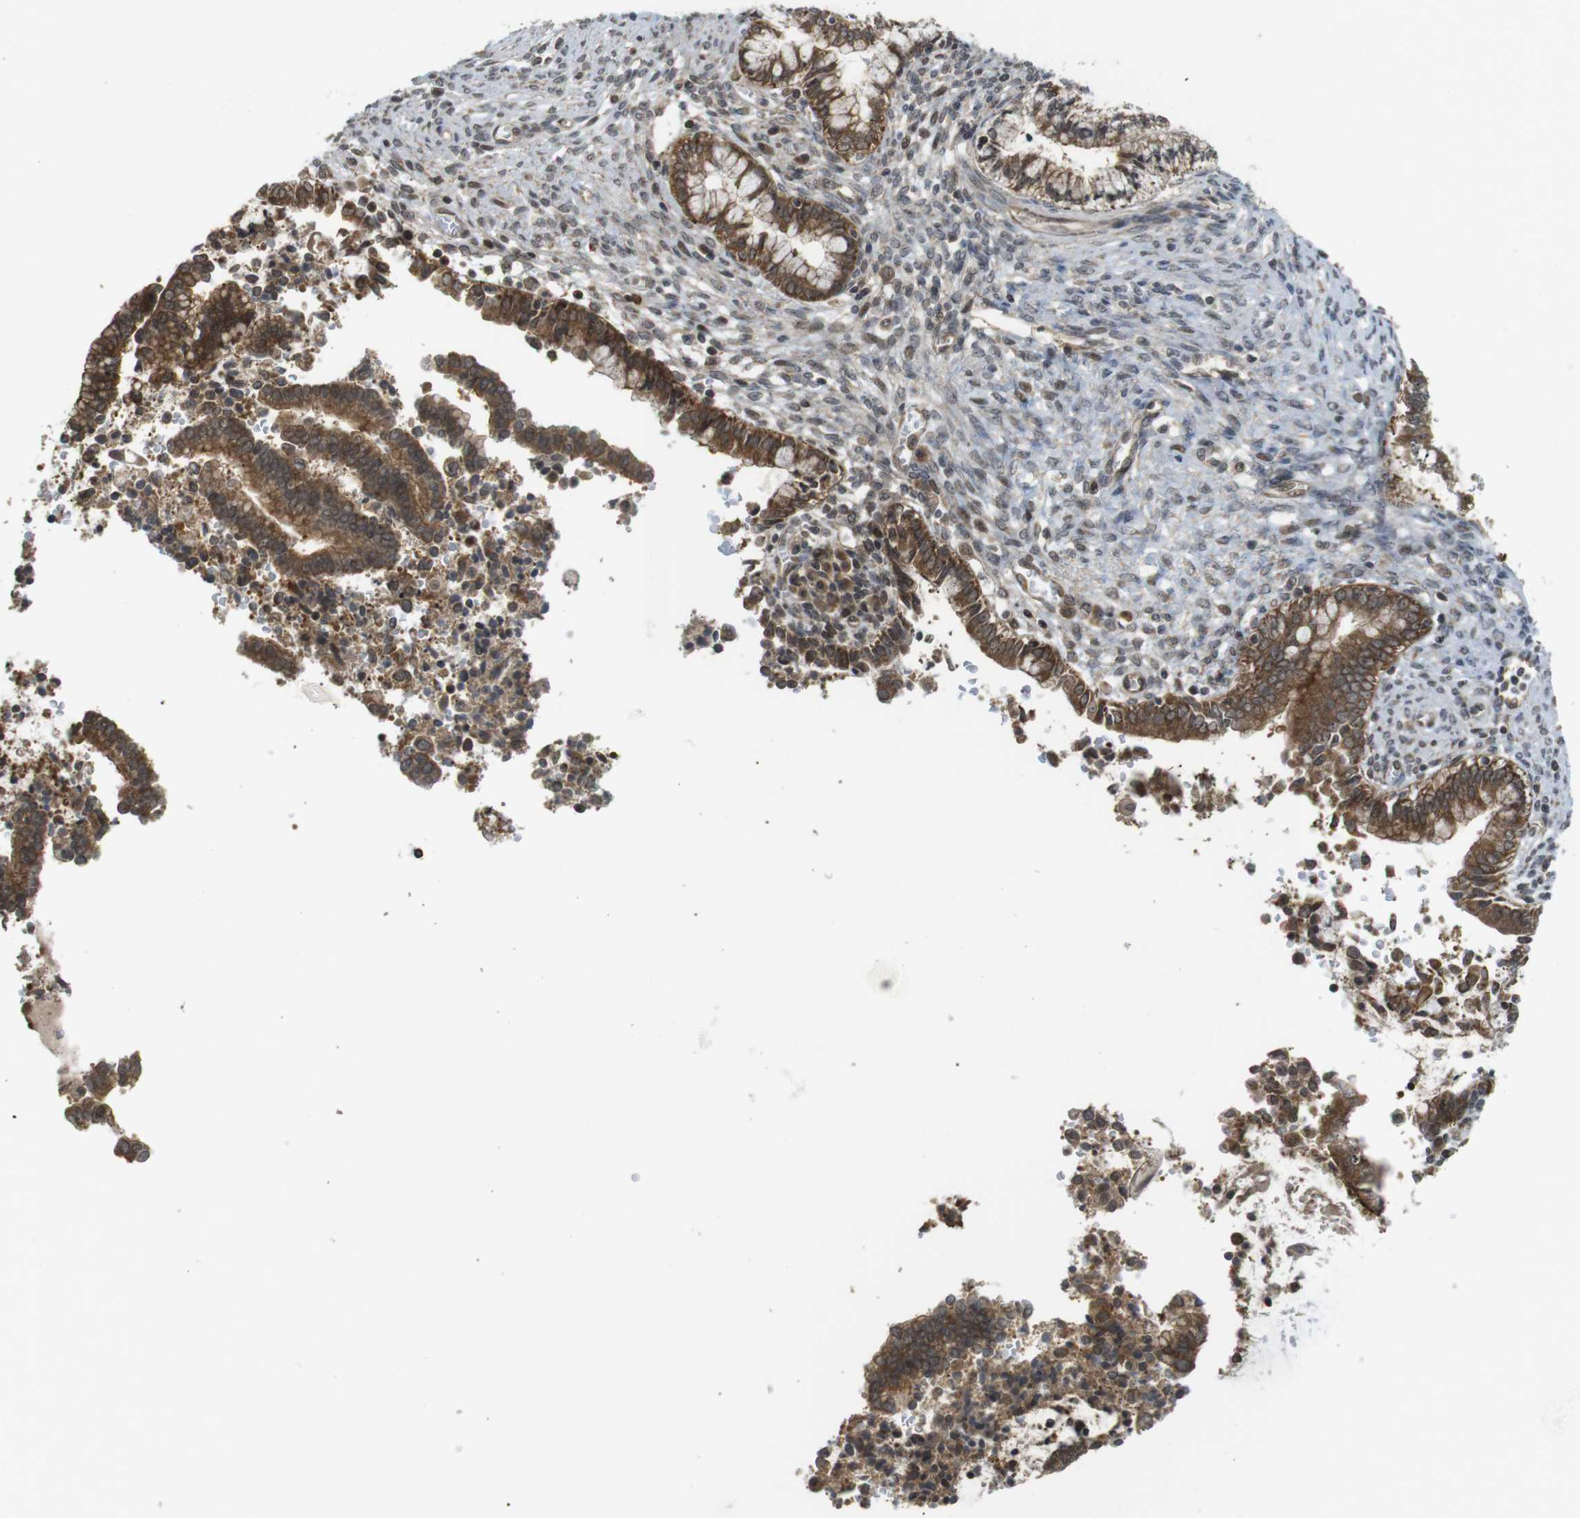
{"staining": {"intensity": "moderate", "quantity": ">75%", "location": "cytoplasmic/membranous"}, "tissue": "cervical cancer", "cell_type": "Tumor cells", "image_type": "cancer", "snomed": [{"axis": "morphology", "description": "Adenocarcinoma, NOS"}, {"axis": "topography", "description": "Cervix"}], "caption": "Immunohistochemistry photomicrograph of human cervical cancer (adenocarcinoma) stained for a protein (brown), which displays medium levels of moderate cytoplasmic/membranous staining in about >75% of tumor cells.", "gene": "CC2D1A", "patient": {"sex": "female", "age": 44}}